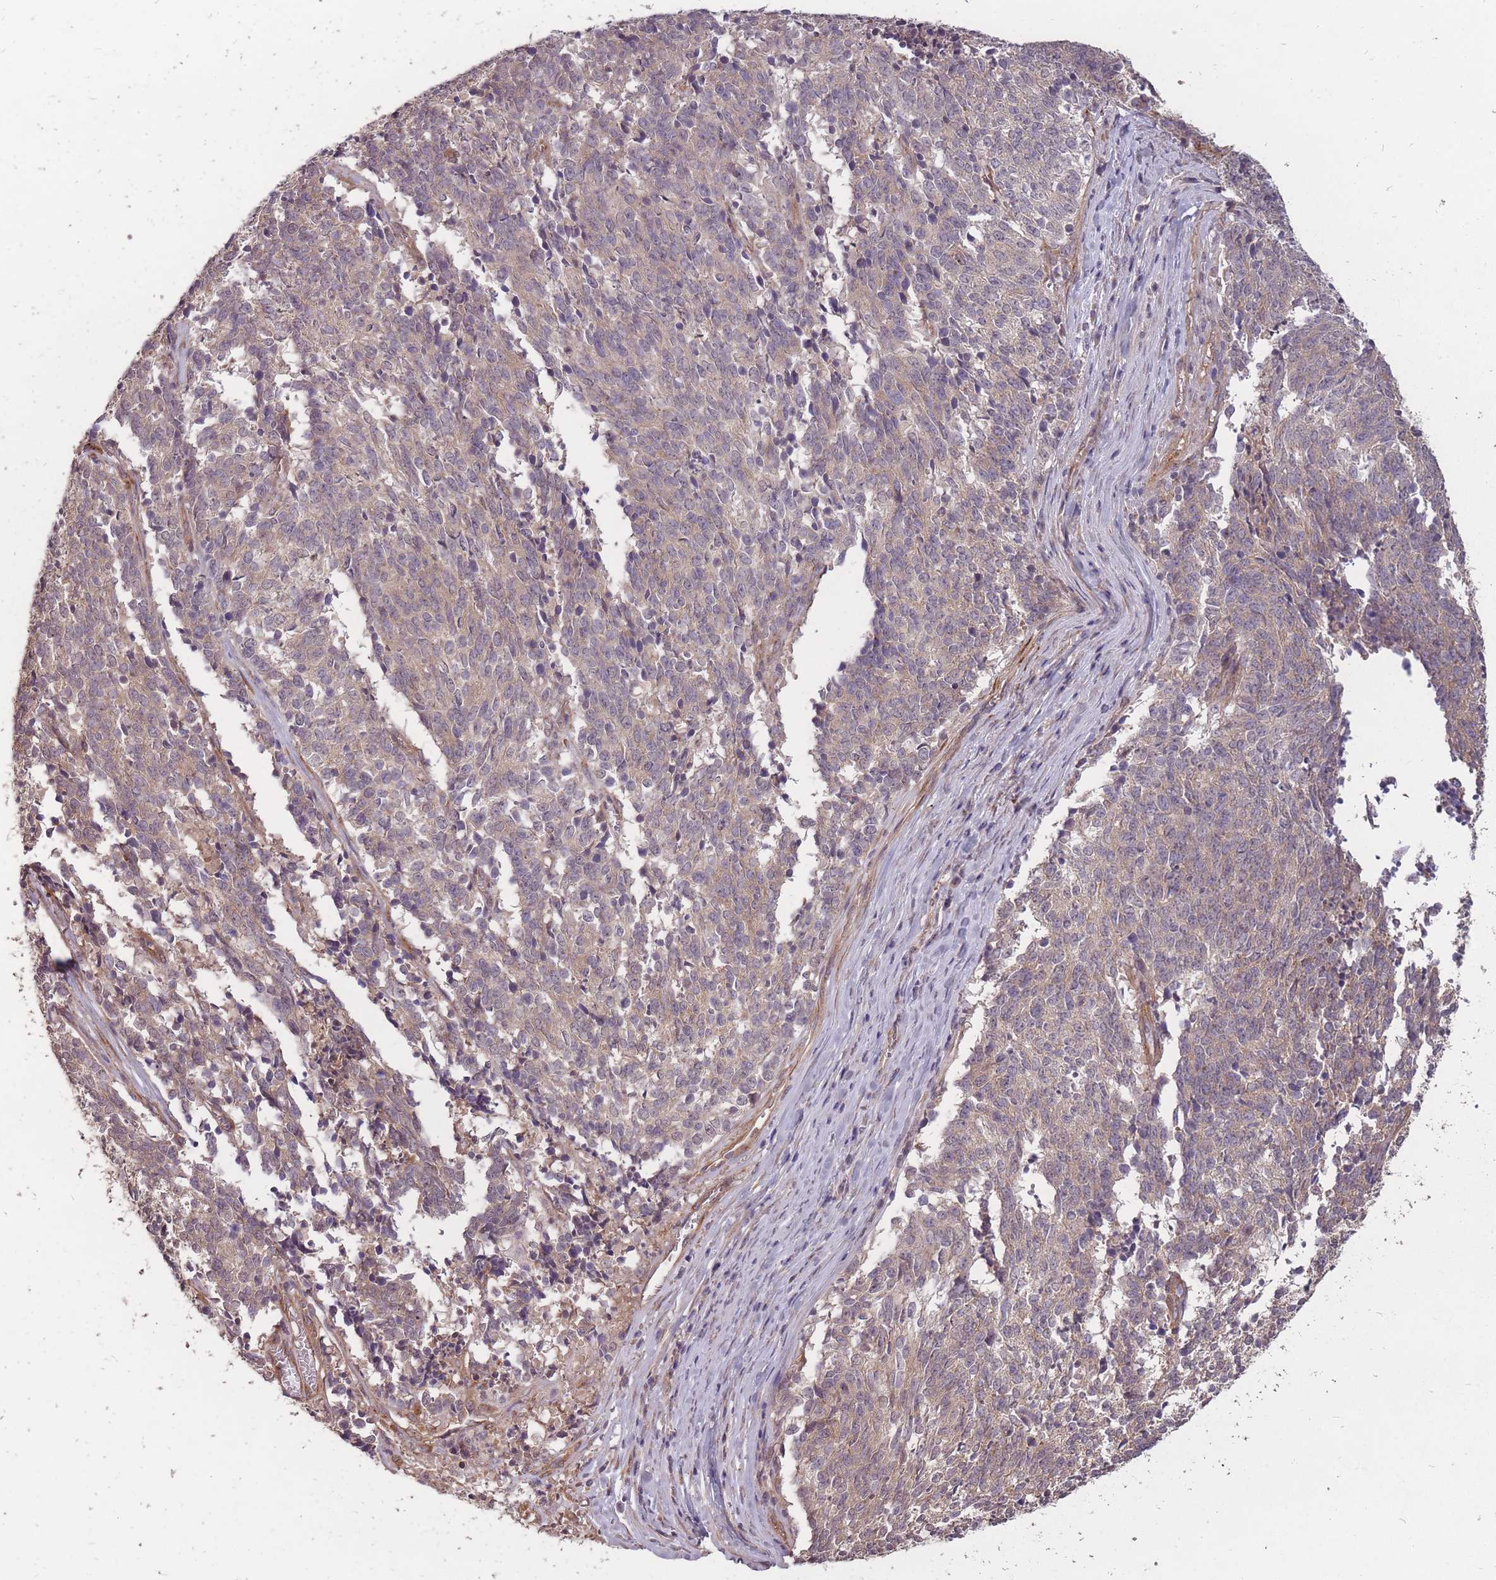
{"staining": {"intensity": "weak", "quantity": "25%-75%", "location": "cytoplasmic/membranous"}, "tissue": "cervical cancer", "cell_type": "Tumor cells", "image_type": "cancer", "snomed": [{"axis": "morphology", "description": "Squamous cell carcinoma, NOS"}, {"axis": "topography", "description": "Cervix"}], "caption": "Immunohistochemical staining of cervical squamous cell carcinoma displays low levels of weak cytoplasmic/membranous positivity in approximately 25%-75% of tumor cells.", "gene": "DYNC1LI2", "patient": {"sex": "female", "age": 29}}